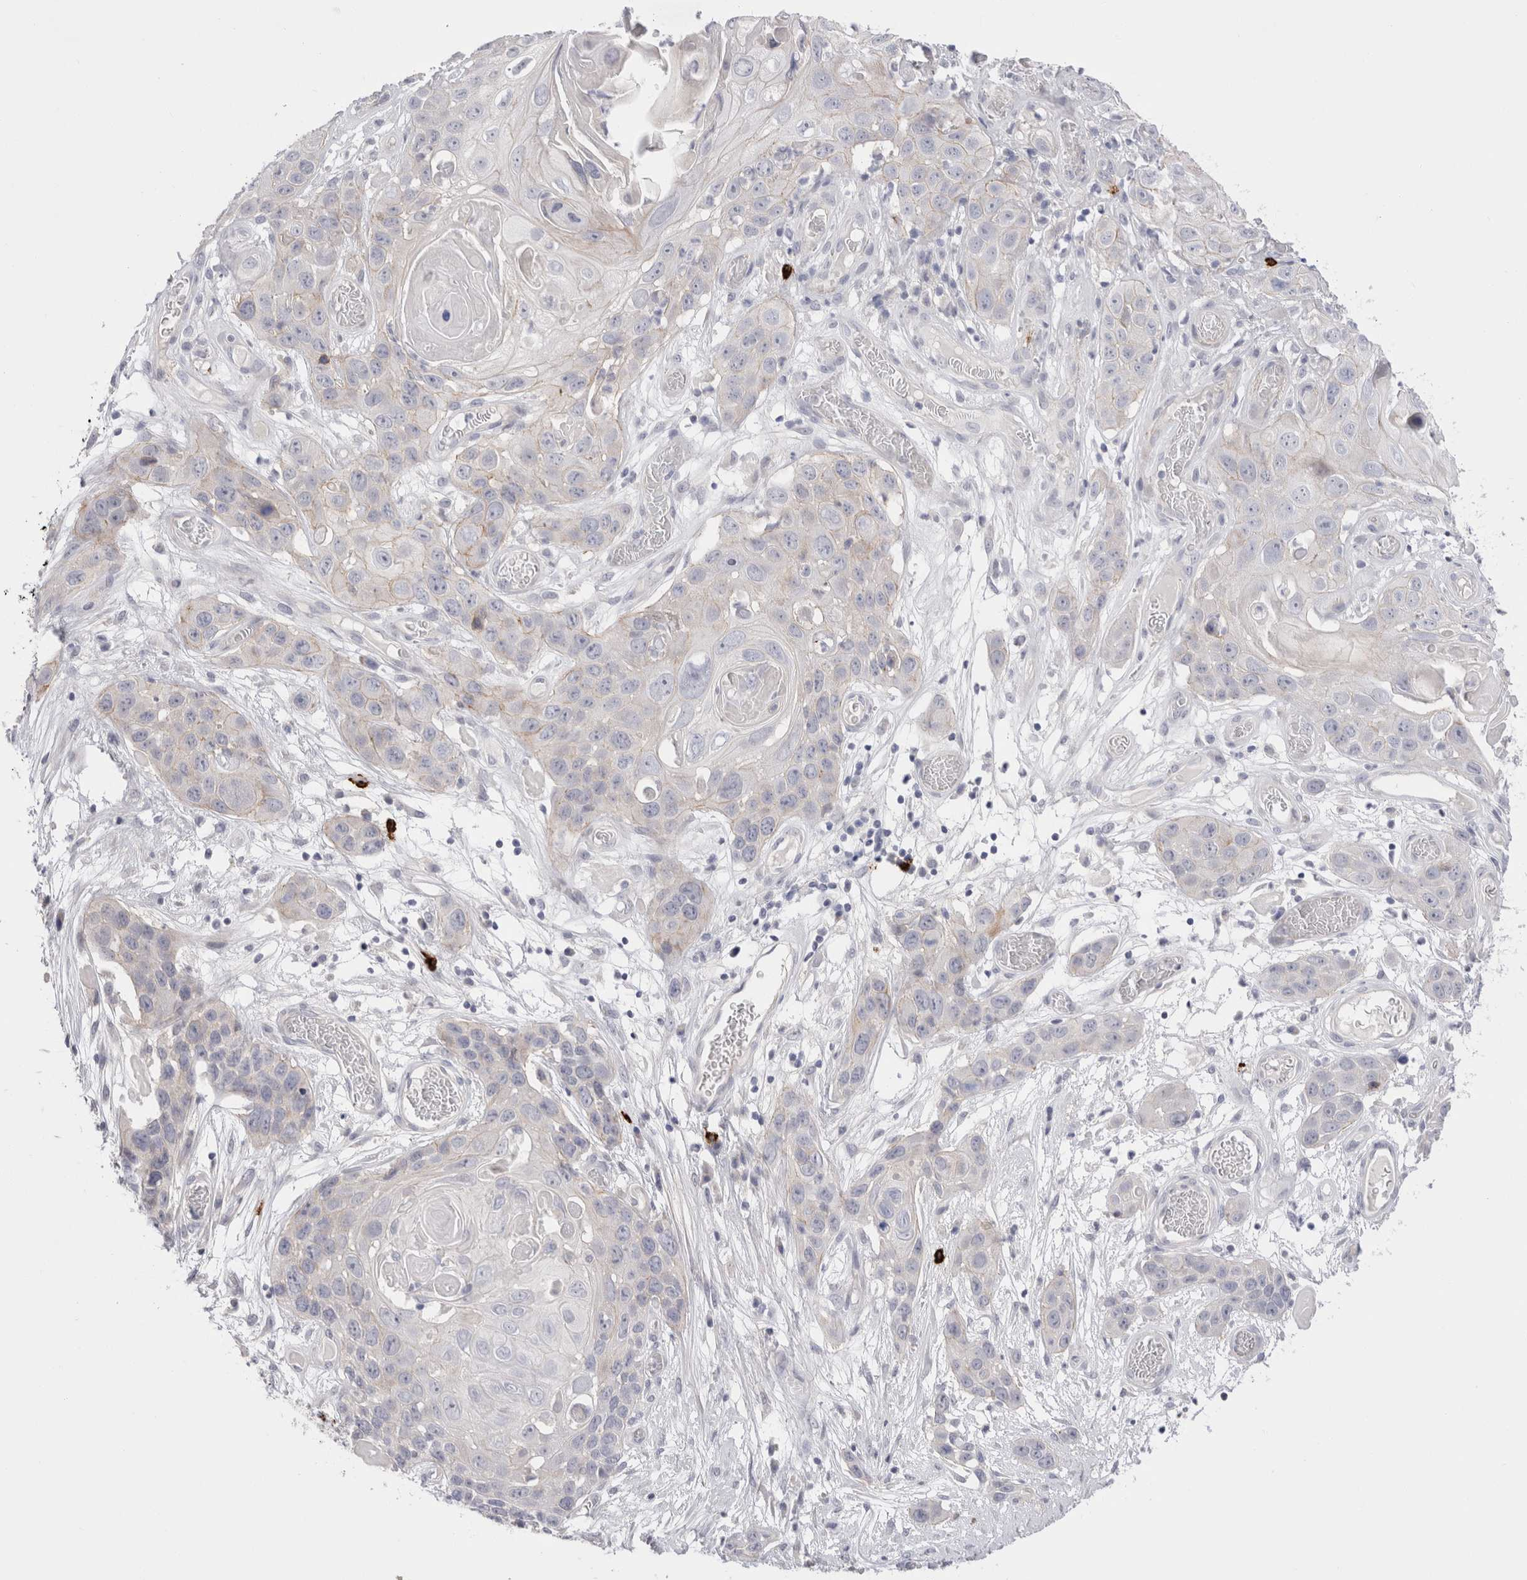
{"staining": {"intensity": "negative", "quantity": "none", "location": "none"}, "tissue": "skin cancer", "cell_type": "Tumor cells", "image_type": "cancer", "snomed": [{"axis": "morphology", "description": "Squamous cell carcinoma, NOS"}, {"axis": "topography", "description": "Skin"}], "caption": "This is an immunohistochemistry micrograph of human skin squamous cell carcinoma. There is no positivity in tumor cells.", "gene": "SPINK2", "patient": {"sex": "male", "age": 55}}